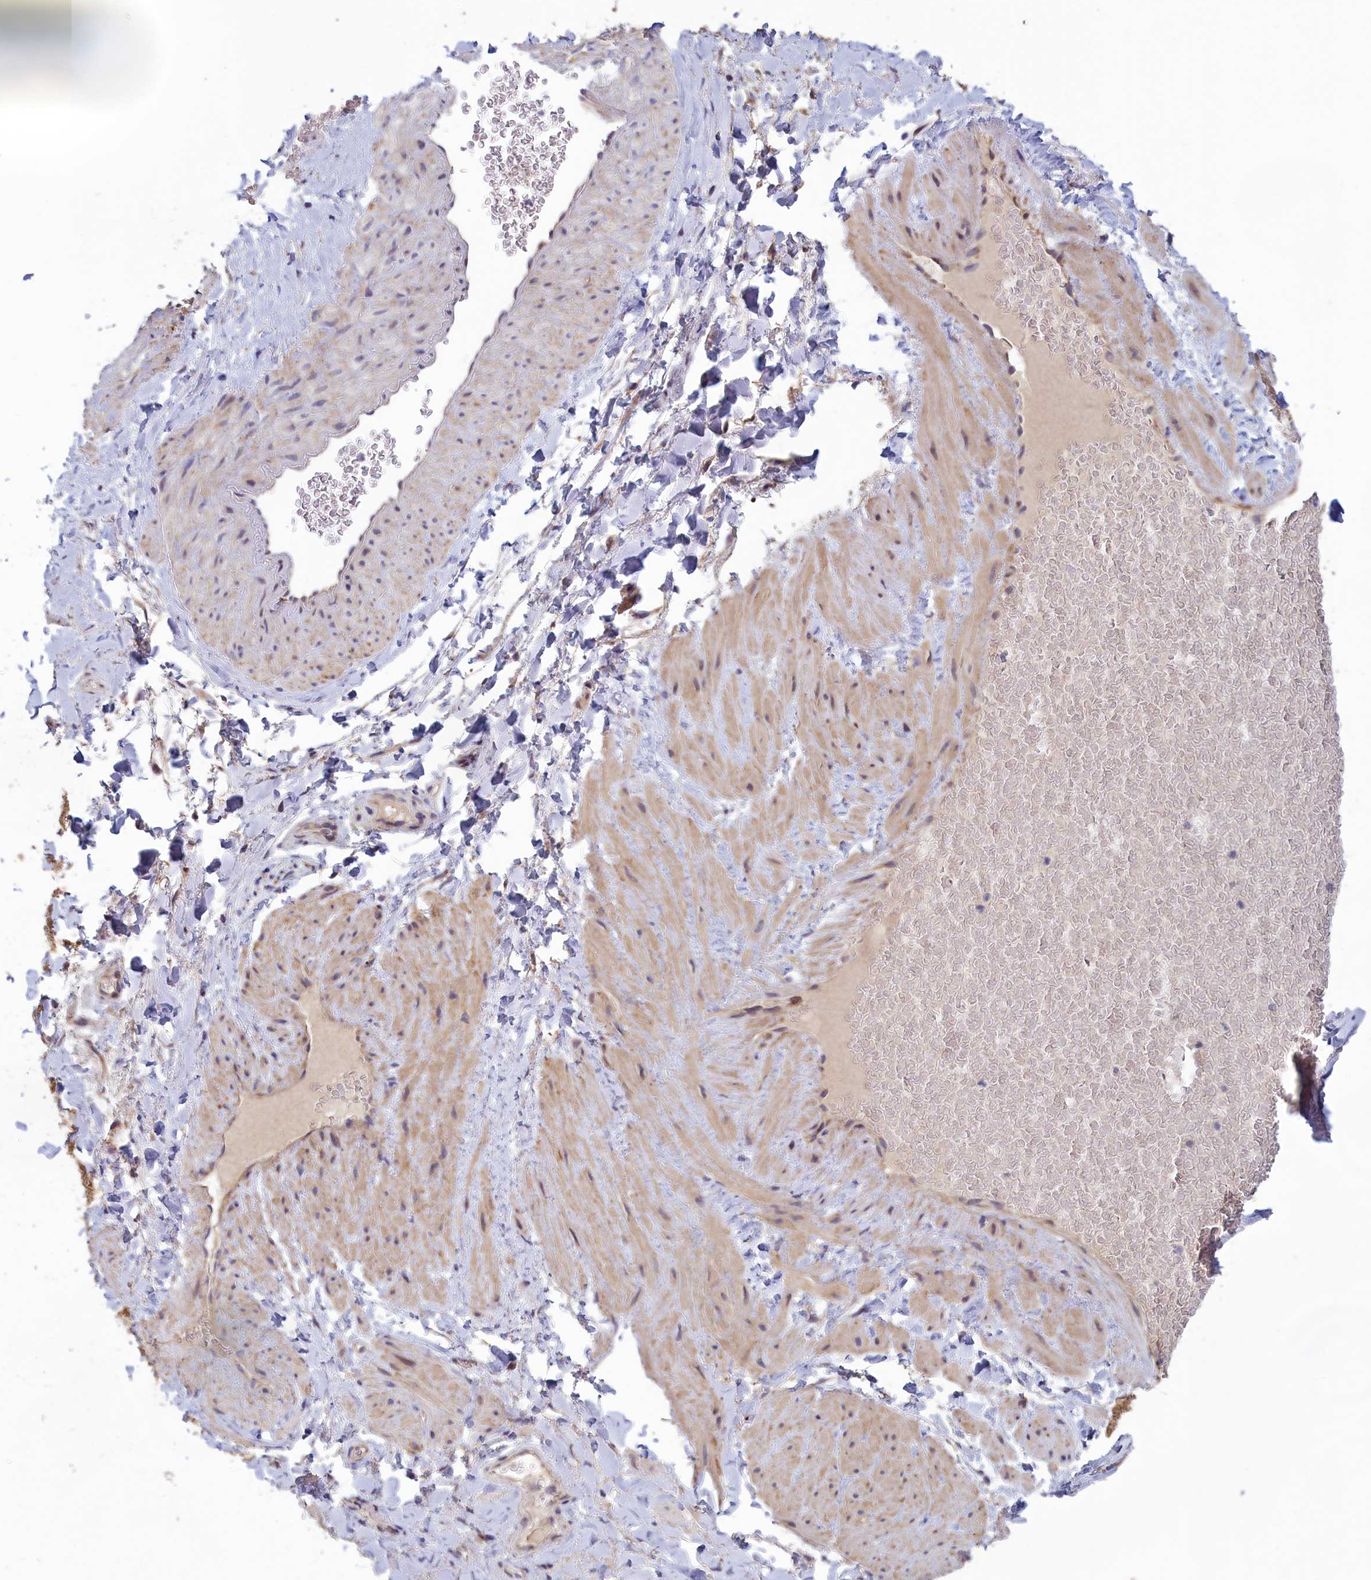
{"staining": {"intensity": "negative", "quantity": "none", "location": "none"}, "tissue": "adipose tissue", "cell_type": "Adipocytes", "image_type": "normal", "snomed": [{"axis": "morphology", "description": "Normal tissue, NOS"}, {"axis": "topography", "description": "Soft tissue"}, {"axis": "topography", "description": "Vascular tissue"}], "caption": "Normal adipose tissue was stained to show a protein in brown. There is no significant positivity in adipocytes. (DAB immunohistochemistry, high magnification).", "gene": "HECA", "patient": {"sex": "male", "age": 54}}